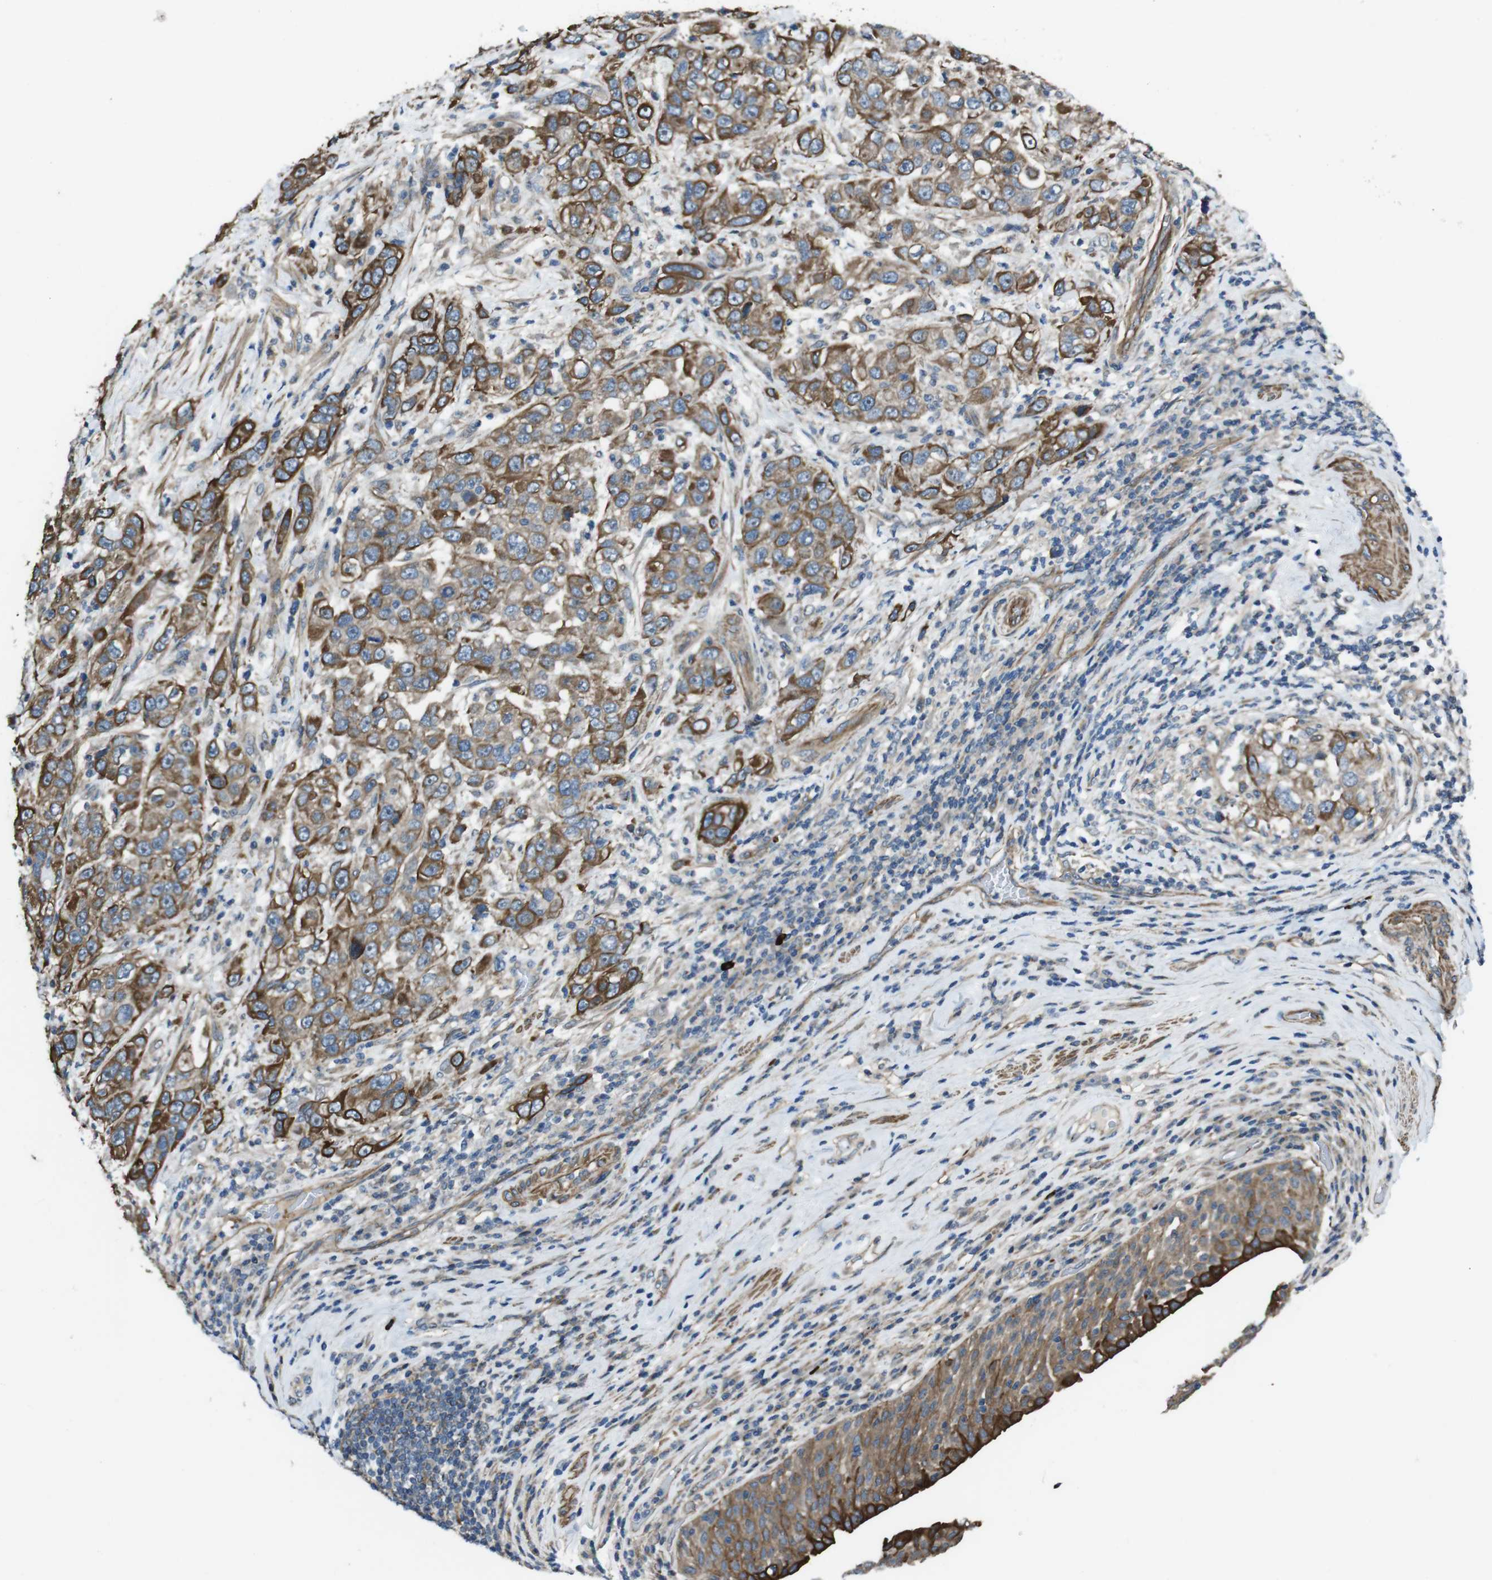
{"staining": {"intensity": "moderate", "quantity": ">75%", "location": "cytoplasmic/membranous"}, "tissue": "urothelial cancer", "cell_type": "Tumor cells", "image_type": "cancer", "snomed": [{"axis": "morphology", "description": "Urothelial carcinoma, High grade"}, {"axis": "topography", "description": "Urinary bladder"}], "caption": "High-magnification brightfield microscopy of urothelial carcinoma (high-grade) stained with DAB (3,3'-diaminobenzidine) (brown) and counterstained with hematoxylin (blue). tumor cells exhibit moderate cytoplasmic/membranous positivity is identified in about>75% of cells.", "gene": "FAM174B", "patient": {"sex": "female", "age": 80}}